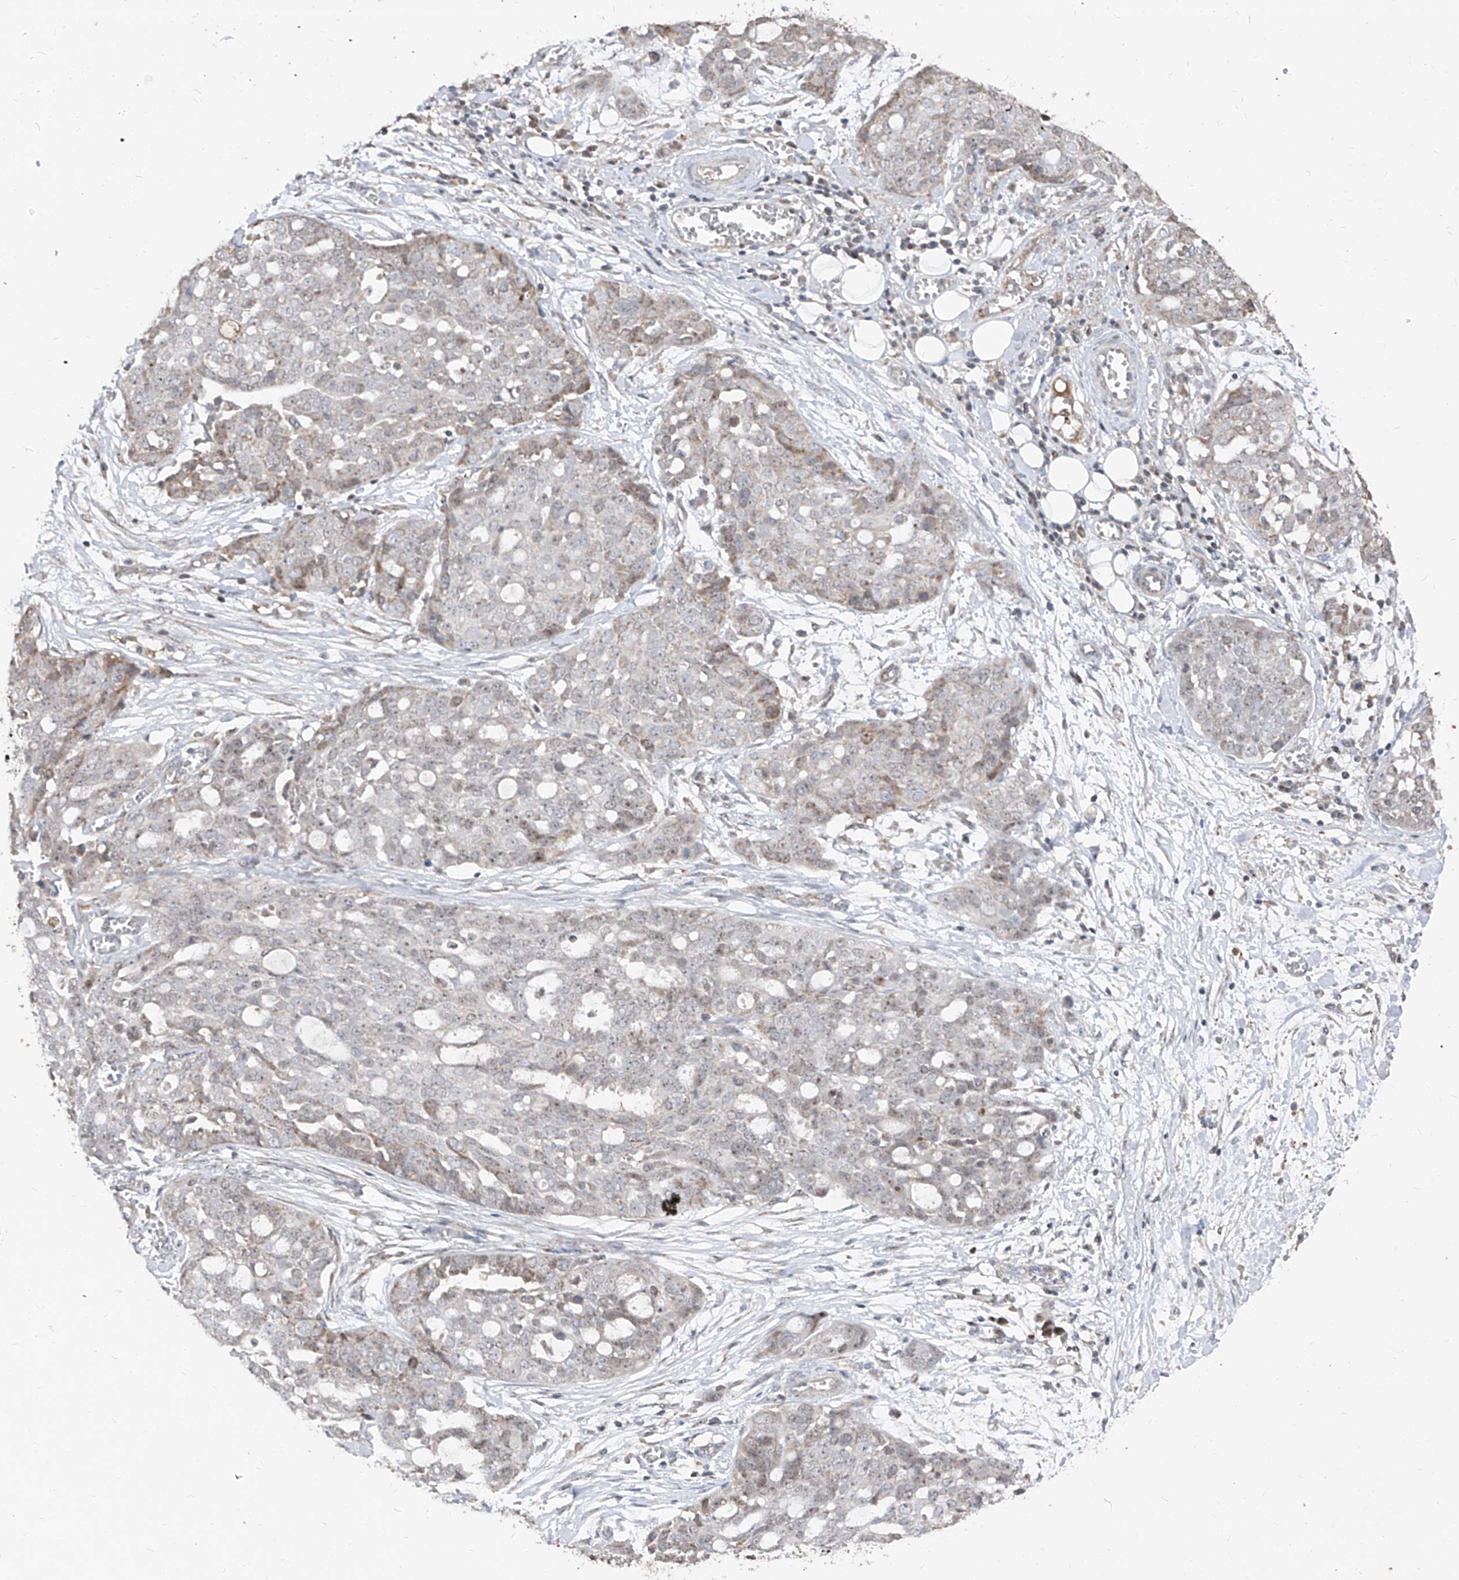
{"staining": {"intensity": "weak", "quantity": "25%-75%", "location": "cytoplasmic/membranous"}, "tissue": "ovarian cancer", "cell_type": "Tumor cells", "image_type": "cancer", "snomed": [{"axis": "morphology", "description": "Cystadenocarcinoma, serous, NOS"}, {"axis": "topography", "description": "Soft tissue"}, {"axis": "topography", "description": "Ovary"}], "caption": "The image reveals a brown stain indicating the presence of a protein in the cytoplasmic/membranous of tumor cells in ovarian cancer (serous cystadenocarcinoma). (brown staining indicates protein expression, while blue staining denotes nuclei).", "gene": "NDUFB3", "patient": {"sex": "female", "age": 57}}